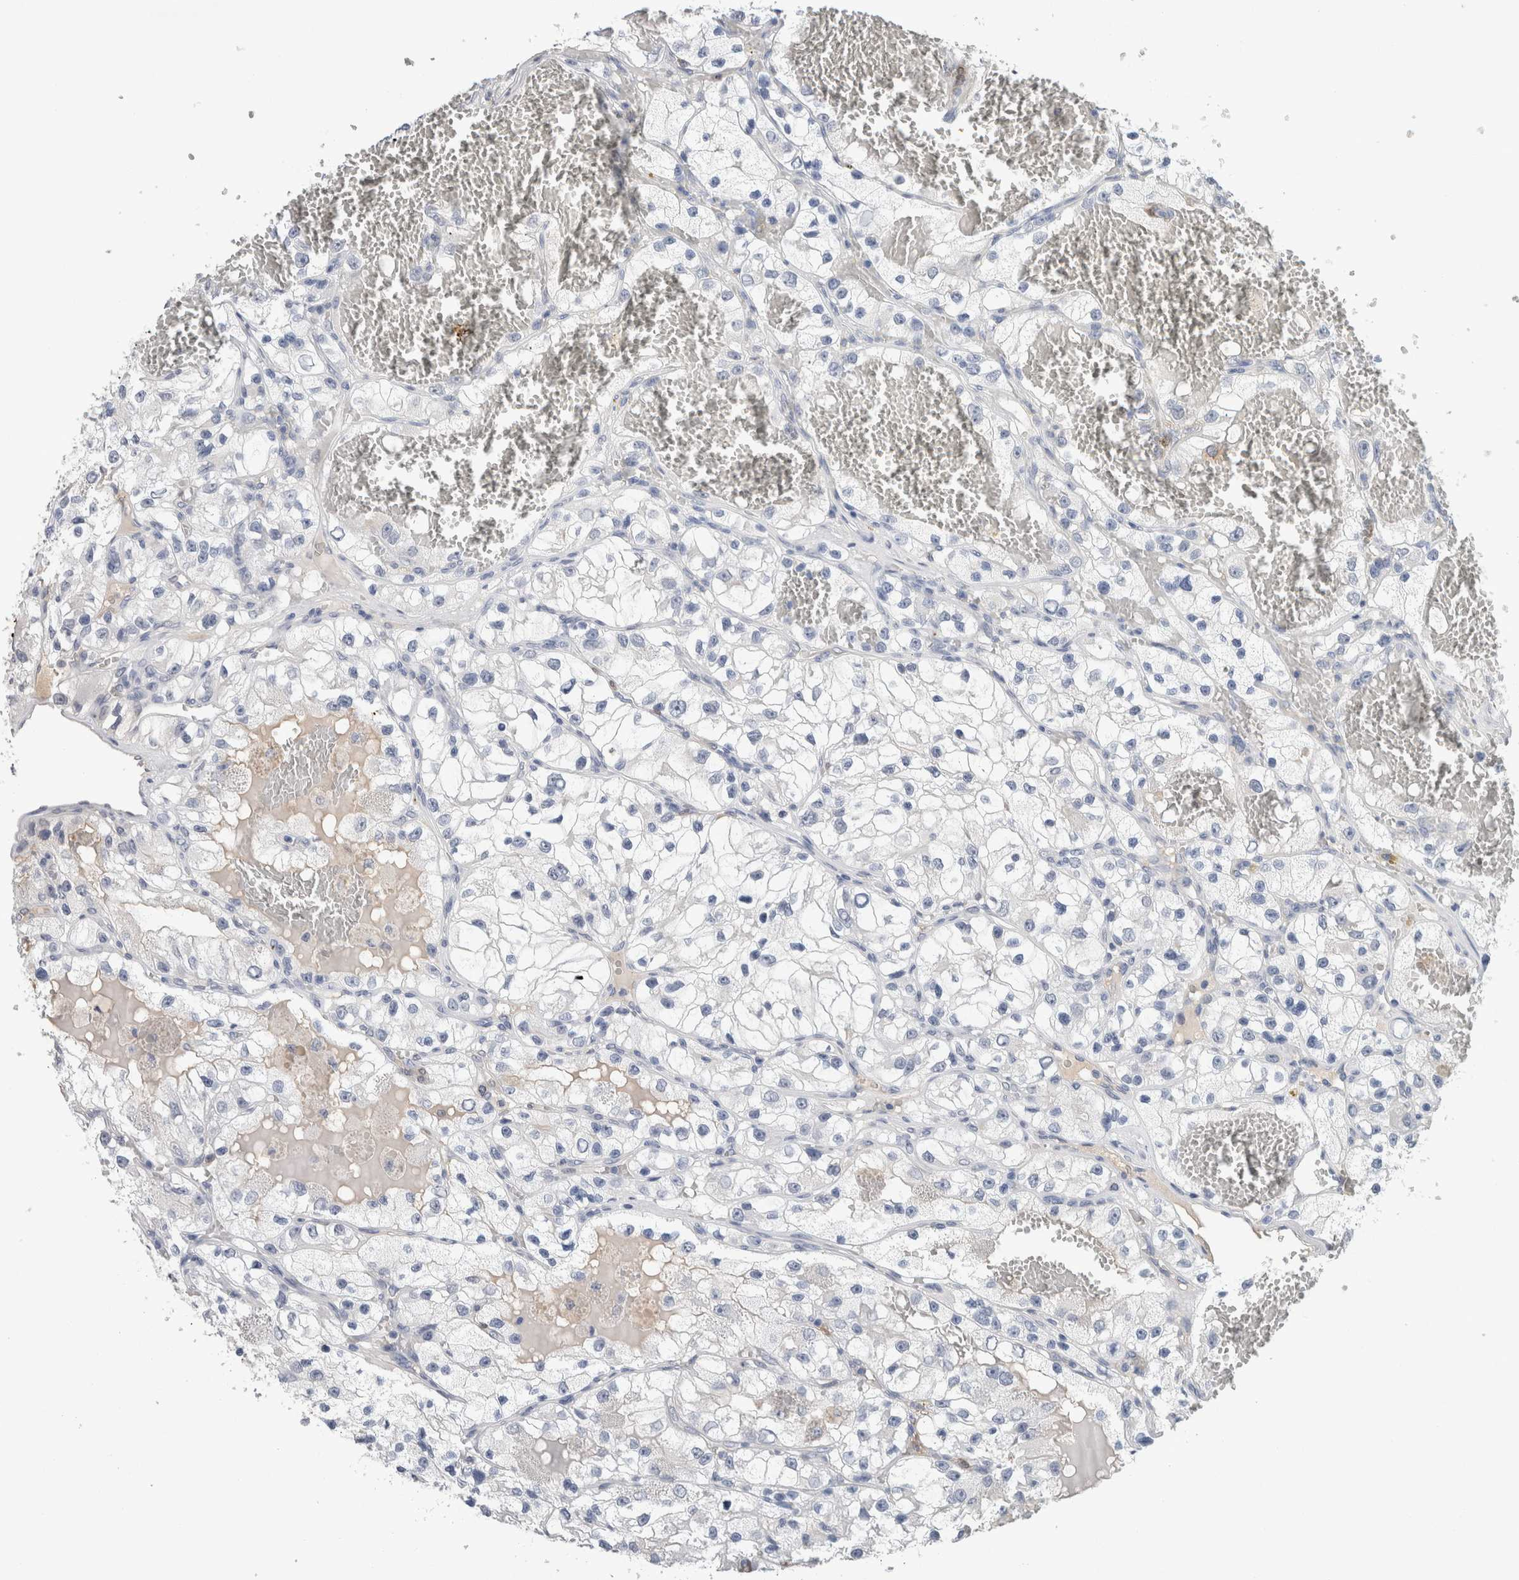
{"staining": {"intensity": "negative", "quantity": "none", "location": "none"}, "tissue": "renal cancer", "cell_type": "Tumor cells", "image_type": "cancer", "snomed": [{"axis": "morphology", "description": "Adenocarcinoma, NOS"}, {"axis": "topography", "description": "Kidney"}], "caption": "This is an immunohistochemistry (IHC) micrograph of renal cancer. There is no staining in tumor cells.", "gene": "FABP4", "patient": {"sex": "female", "age": 57}}